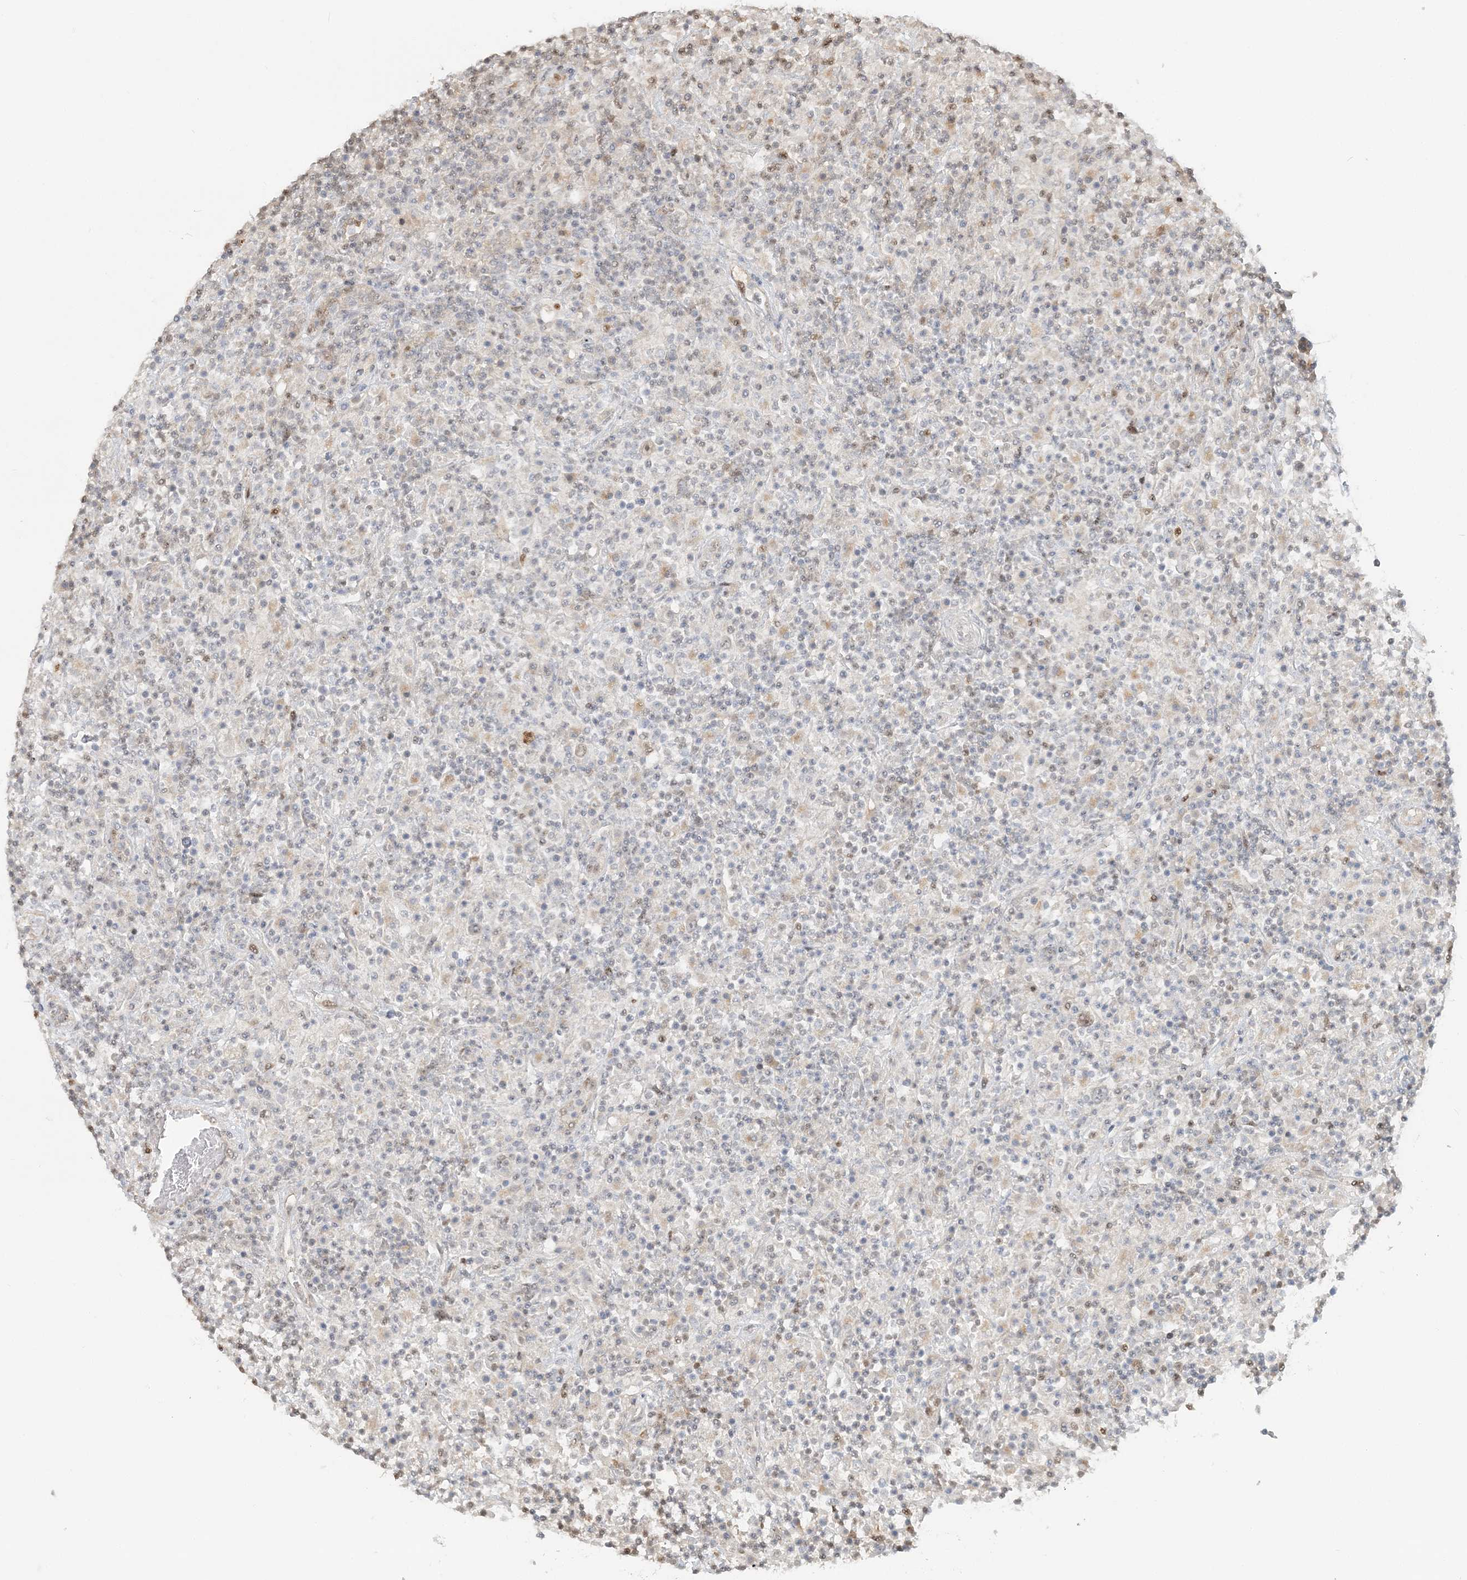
{"staining": {"intensity": "negative", "quantity": "none", "location": "none"}, "tissue": "lymphoma", "cell_type": "Tumor cells", "image_type": "cancer", "snomed": [{"axis": "morphology", "description": "Hodgkin's disease, NOS"}, {"axis": "topography", "description": "Lymph node"}], "caption": "Immunohistochemistry (IHC) of human Hodgkin's disease shows no staining in tumor cells.", "gene": "SUMO2", "patient": {"sex": "male", "age": 70}}